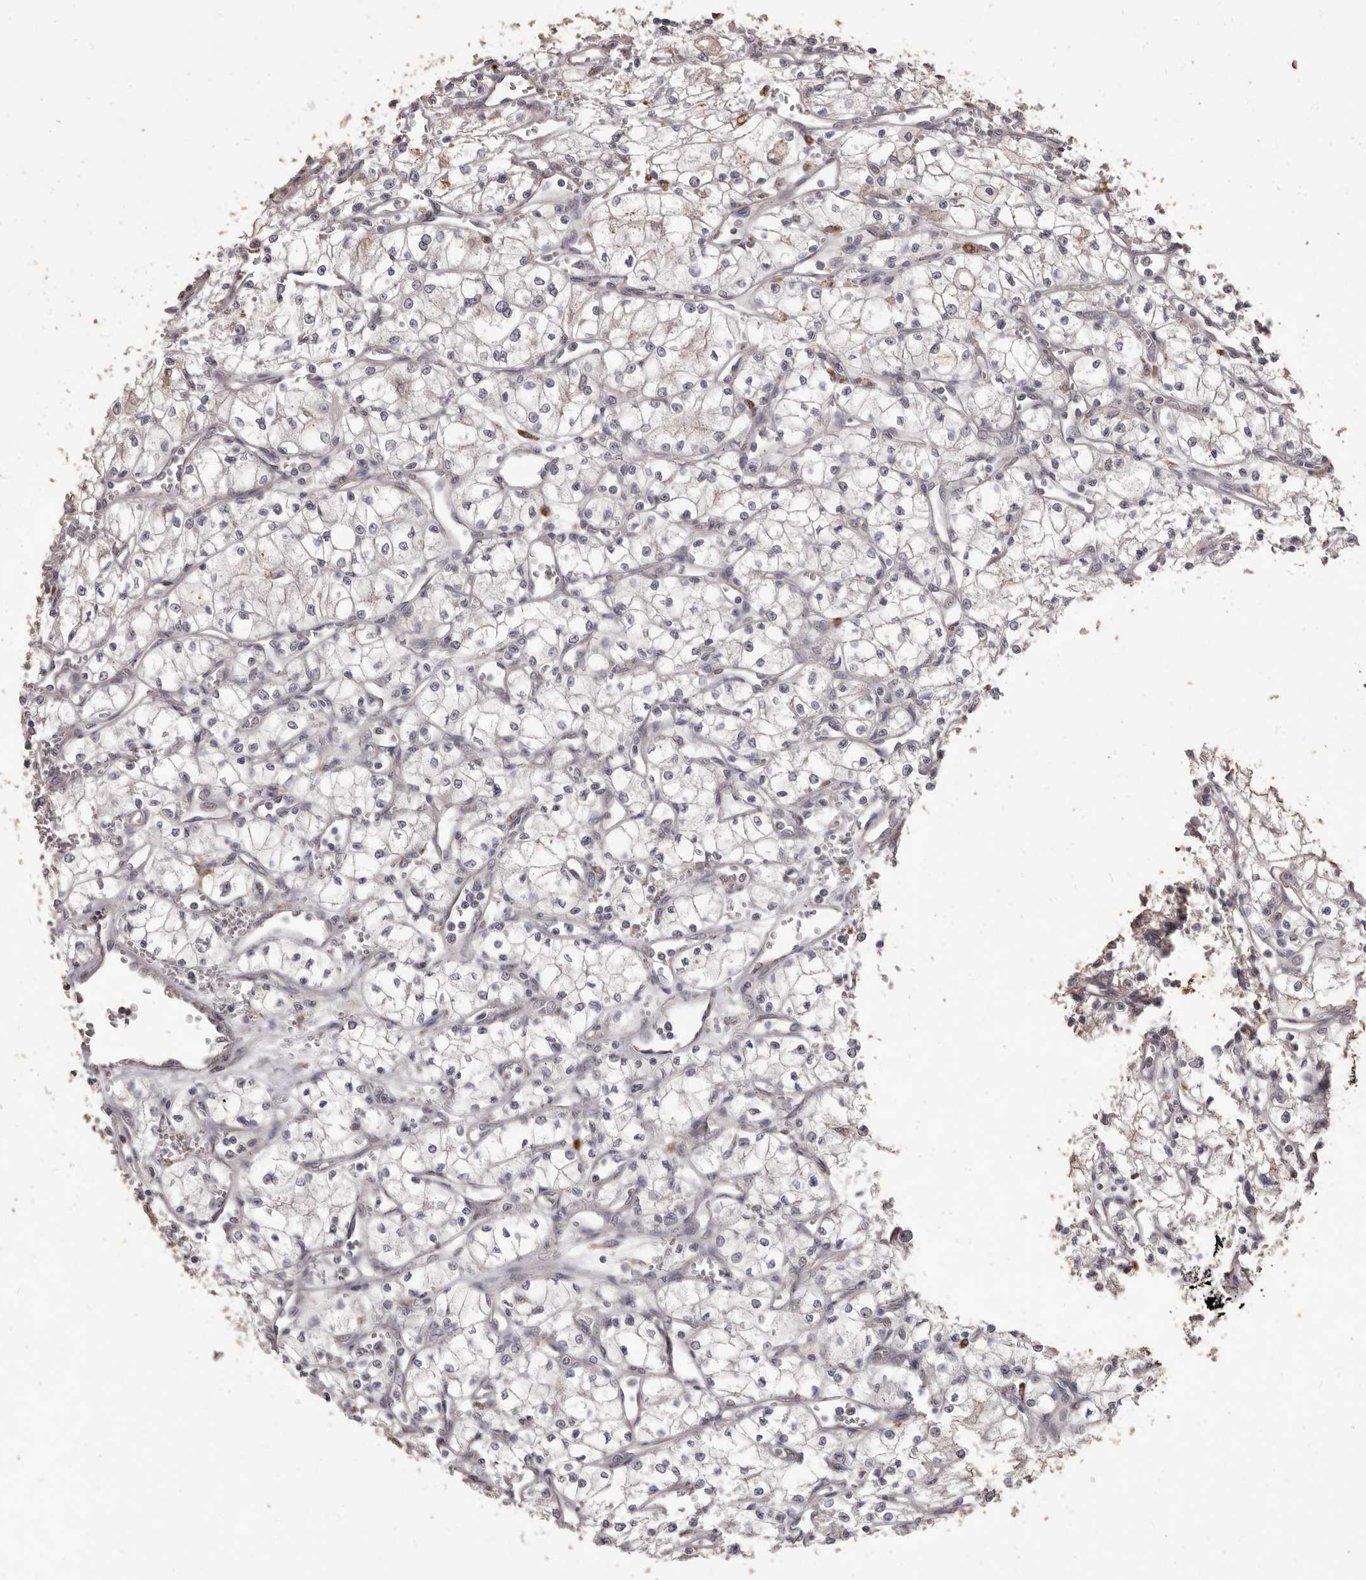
{"staining": {"intensity": "negative", "quantity": "none", "location": "none"}, "tissue": "renal cancer", "cell_type": "Tumor cells", "image_type": "cancer", "snomed": [{"axis": "morphology", "description": "Adenocarcinoma, NOS"}, {"axis": "topography", "description": "Kidney"}], "caption": "The histopathology image displays no significant staining in tumor cells of renal adenocarcinoma.", "gene": "PRSS27", "patient": {"sex": "male", "age": 59}}